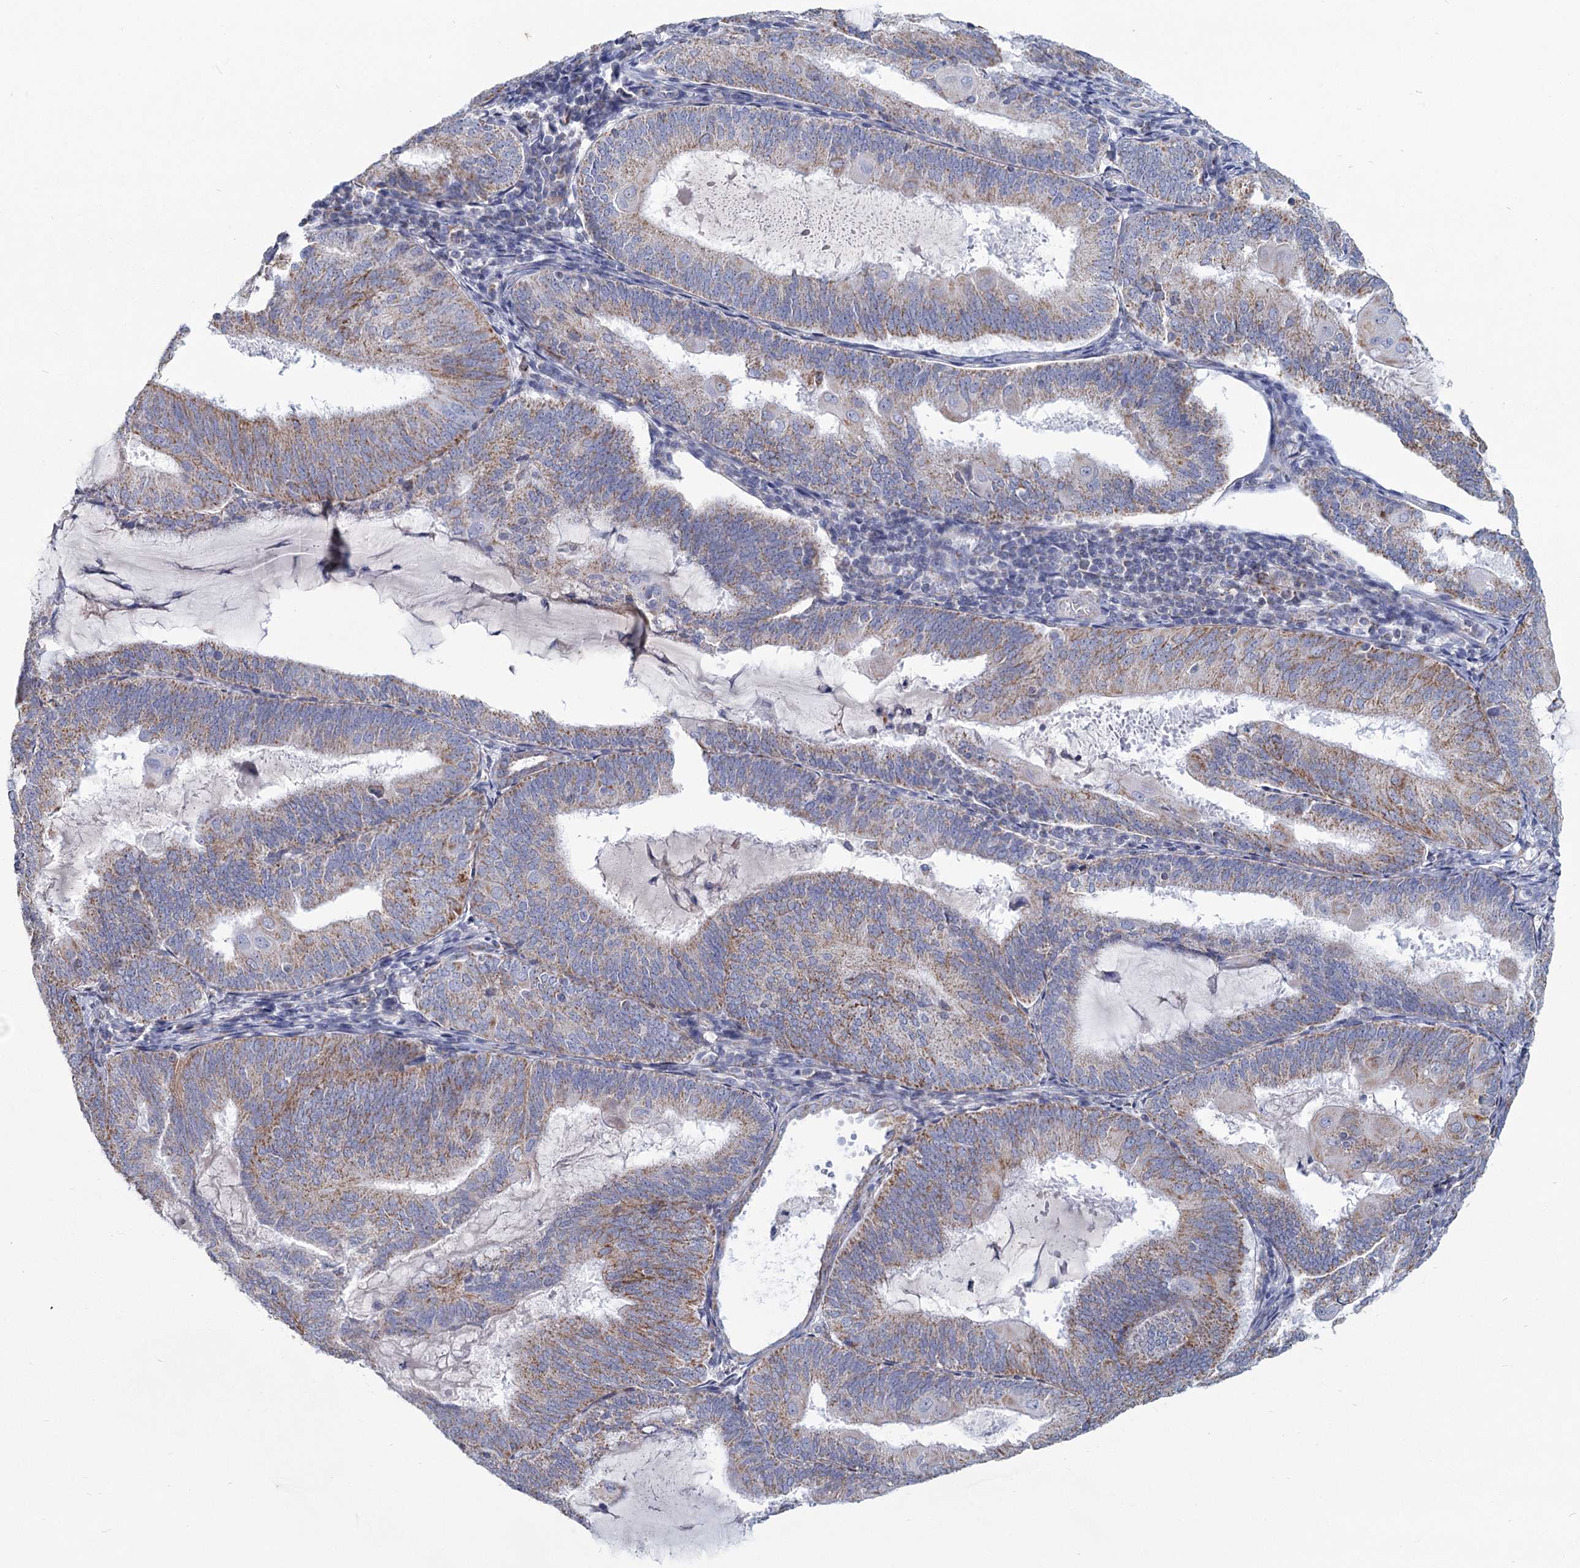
{"staining": {"intensity": "moderate", "quantity": "<25%", "location": "cytoplasmic/membranous"}, "tissue": "endometrial cancer", "cell_type": "Tumor cells", "image_type": "cancer", "snomed": [{"axis": "morphology", "description": "Adenocarcinoma, NOS"}, {"axis": "topography", "description": "Endometrium"}], "caption": "Adenocarcinoma (endometrial) stained with DAB (3,3'-diaminobenzidine) immunohistochemistry (IHC) reveals low levels of moderate cytoplasmic/membranous expression in about <25% of tumor cells.", "gene": "NDUFC2", "patient": {"sex": "female", "age": 81}}